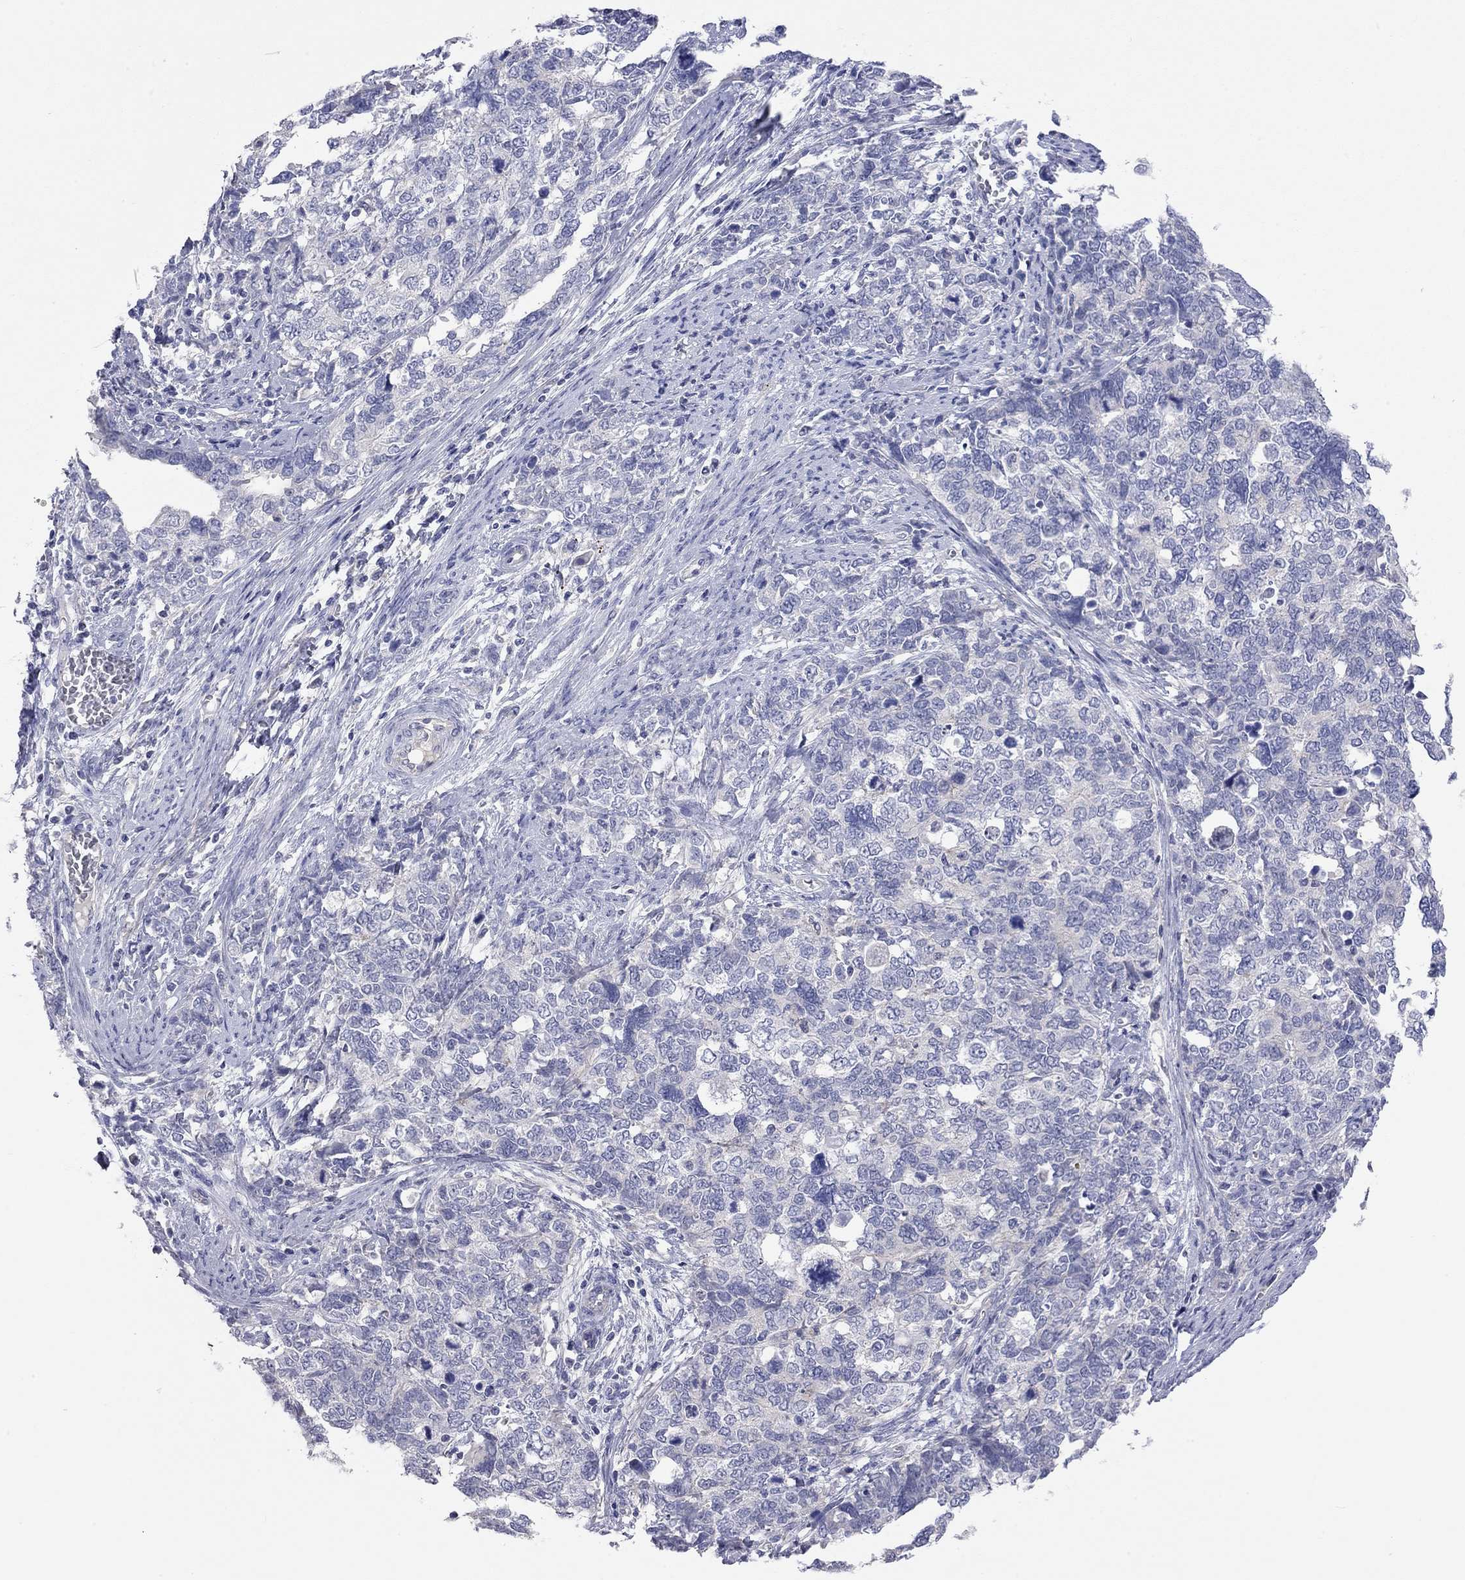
{"staining": {"intensity": "negative", "quantity": "none", "location": "none"}, "tissue": "cervical cancer", "cell_type": "Tumor cells", "image_type": "cancer", "snomed": [{"axis": "morphology", "description": "Squamous cell carcinoma, NOS"}, {"axis": "topography", "description": "Cervix"}], "caption": "Cervical cancer (squamous cell carcinoma) stained for a protein using immunohistochemistry demonstrates no staining tumor cells.", "gene": "KCNB1", "patient": {"sex": "female", "age": 63}}